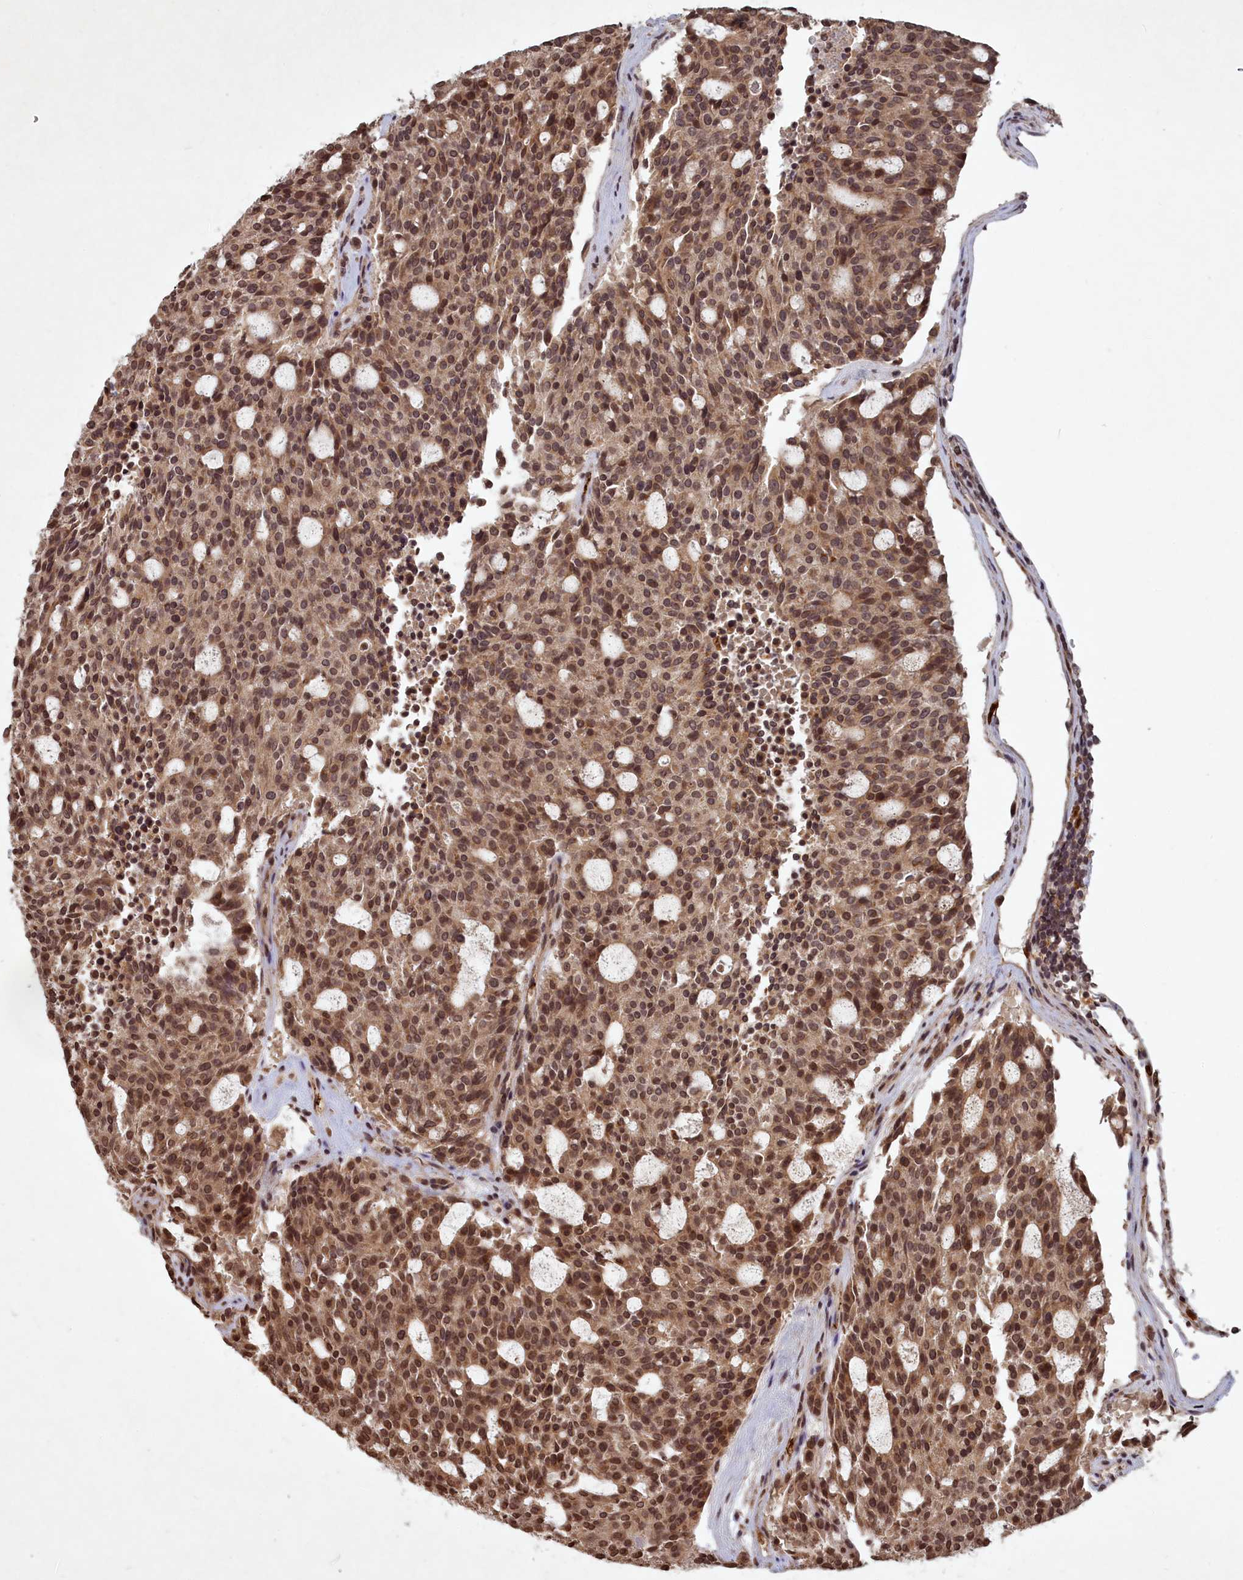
{"staining": {"intensity": "moderate", "quantity": ">75%", "location": "nuclear"}, "tissue": "carcinoid", "cell_type": "Tumor cells", "image_type": "cancer", "snomed": [{"axis": "morphology", "description": "Carcinoid, malignant, NOS"}, {"axis": "topography", "description": "Pancreas"}], "caption": "Protein positivity by immunohistochemistry reveals moderate nuclear staining in about >75% of tumor cells in carcinoid.", "gene": "SRMS", "patient": {"sex": "female", "age": 54}}